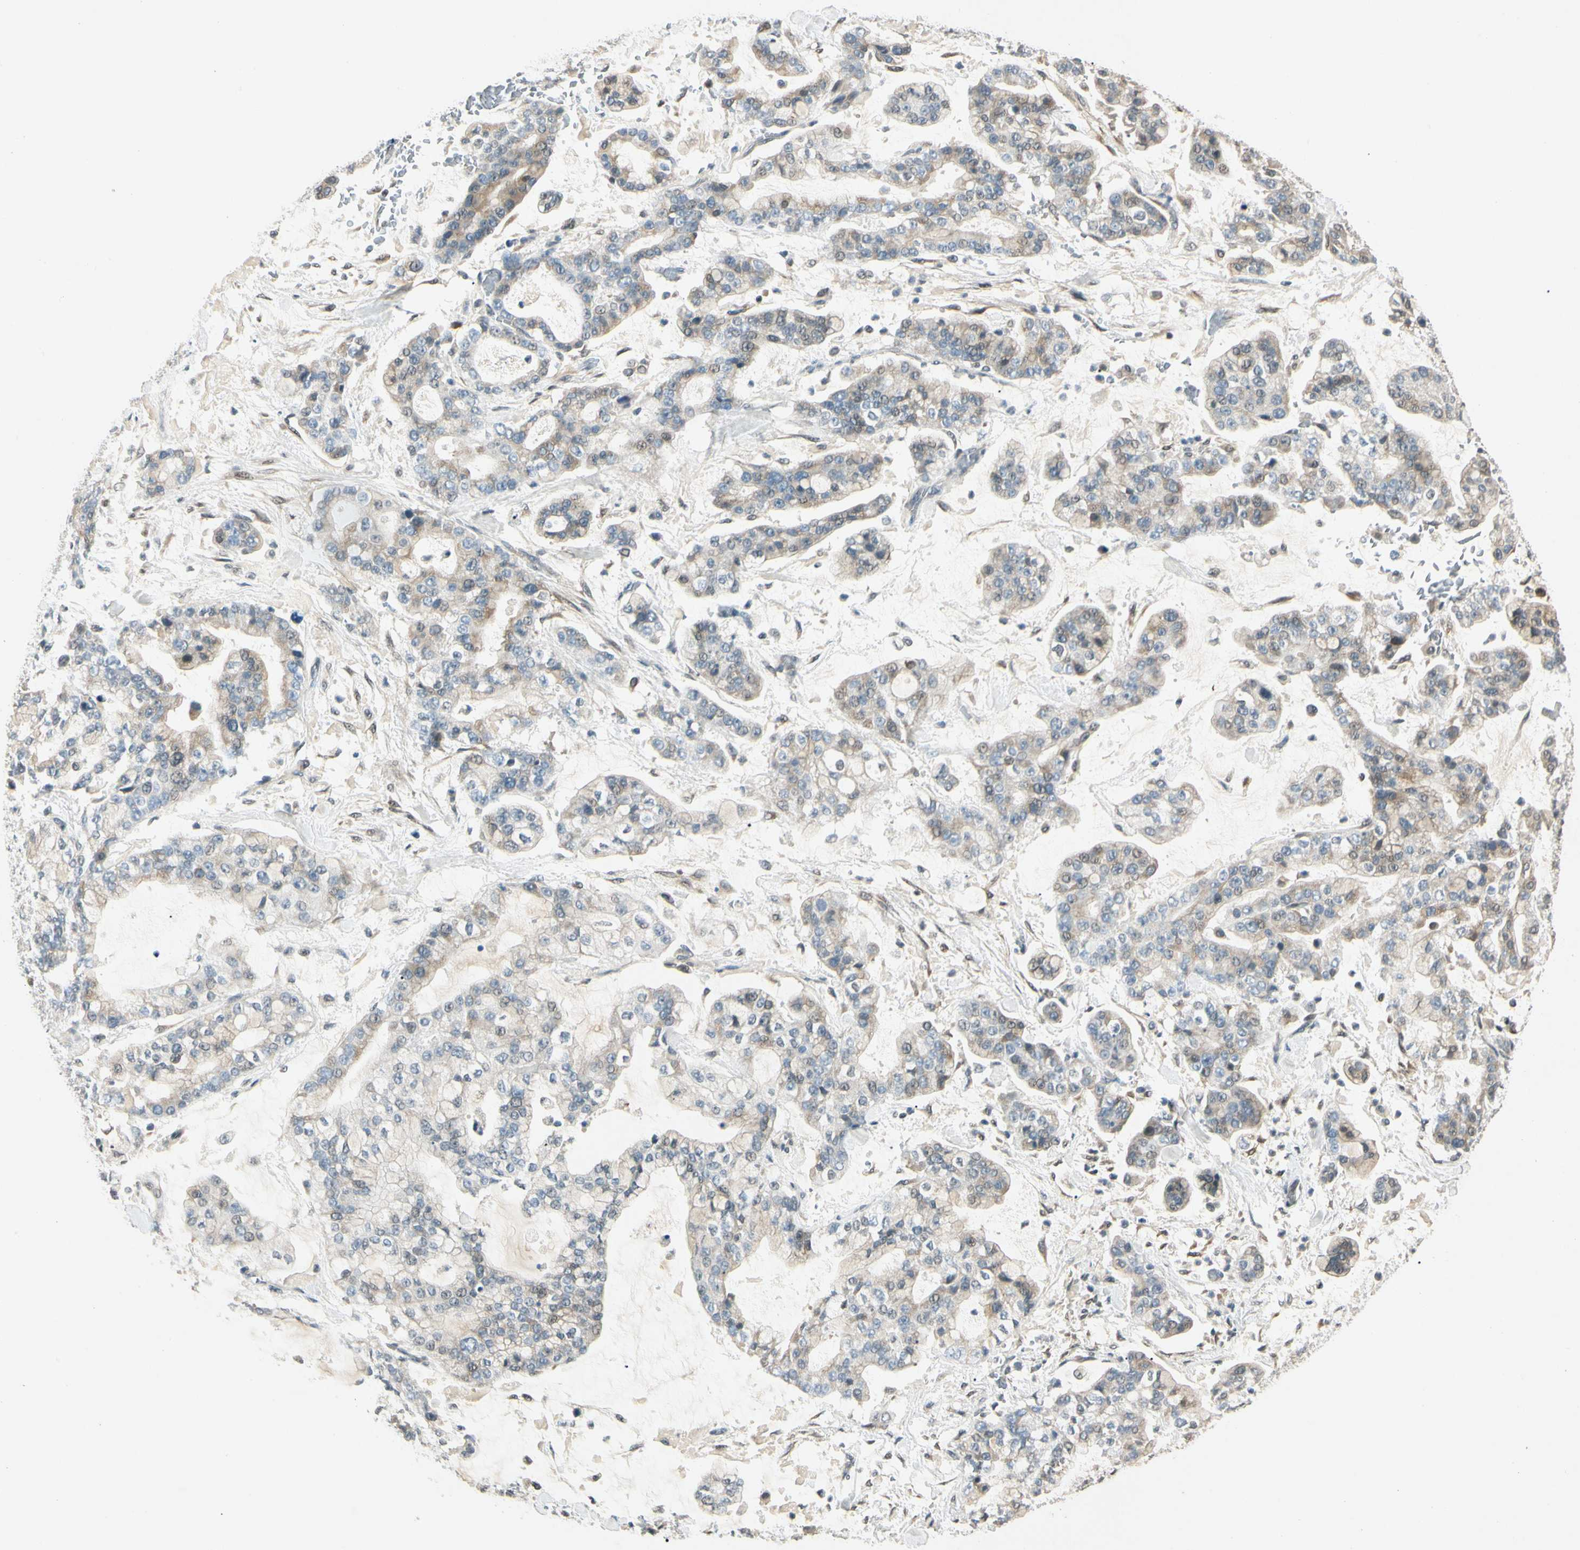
{"staining": {"intensity": "weak", "quantity": "25%-75%", "location": "cytoplasmic/membranous"}, "tissue": "stomach cancer", "cell_type": "Tumor cells", "image_type": "cancer", "snomed": [{"axis": "morphology", "description": "Normal tissue, NOS"}, {"axis": "morphology", "description": "Adenocarcinoma, NOS"}, {"axis": "topography", "description": "Stomach, upper"}, {"axis": "topography", "description": "Stomach"}], "caption": "A brown stain shows weak cytoplasmic/membranous positivity of a protein in stomach cancer tumor cells.", "gene": "ZBTB4", "patient": {"sex": "male", "age": 76}}